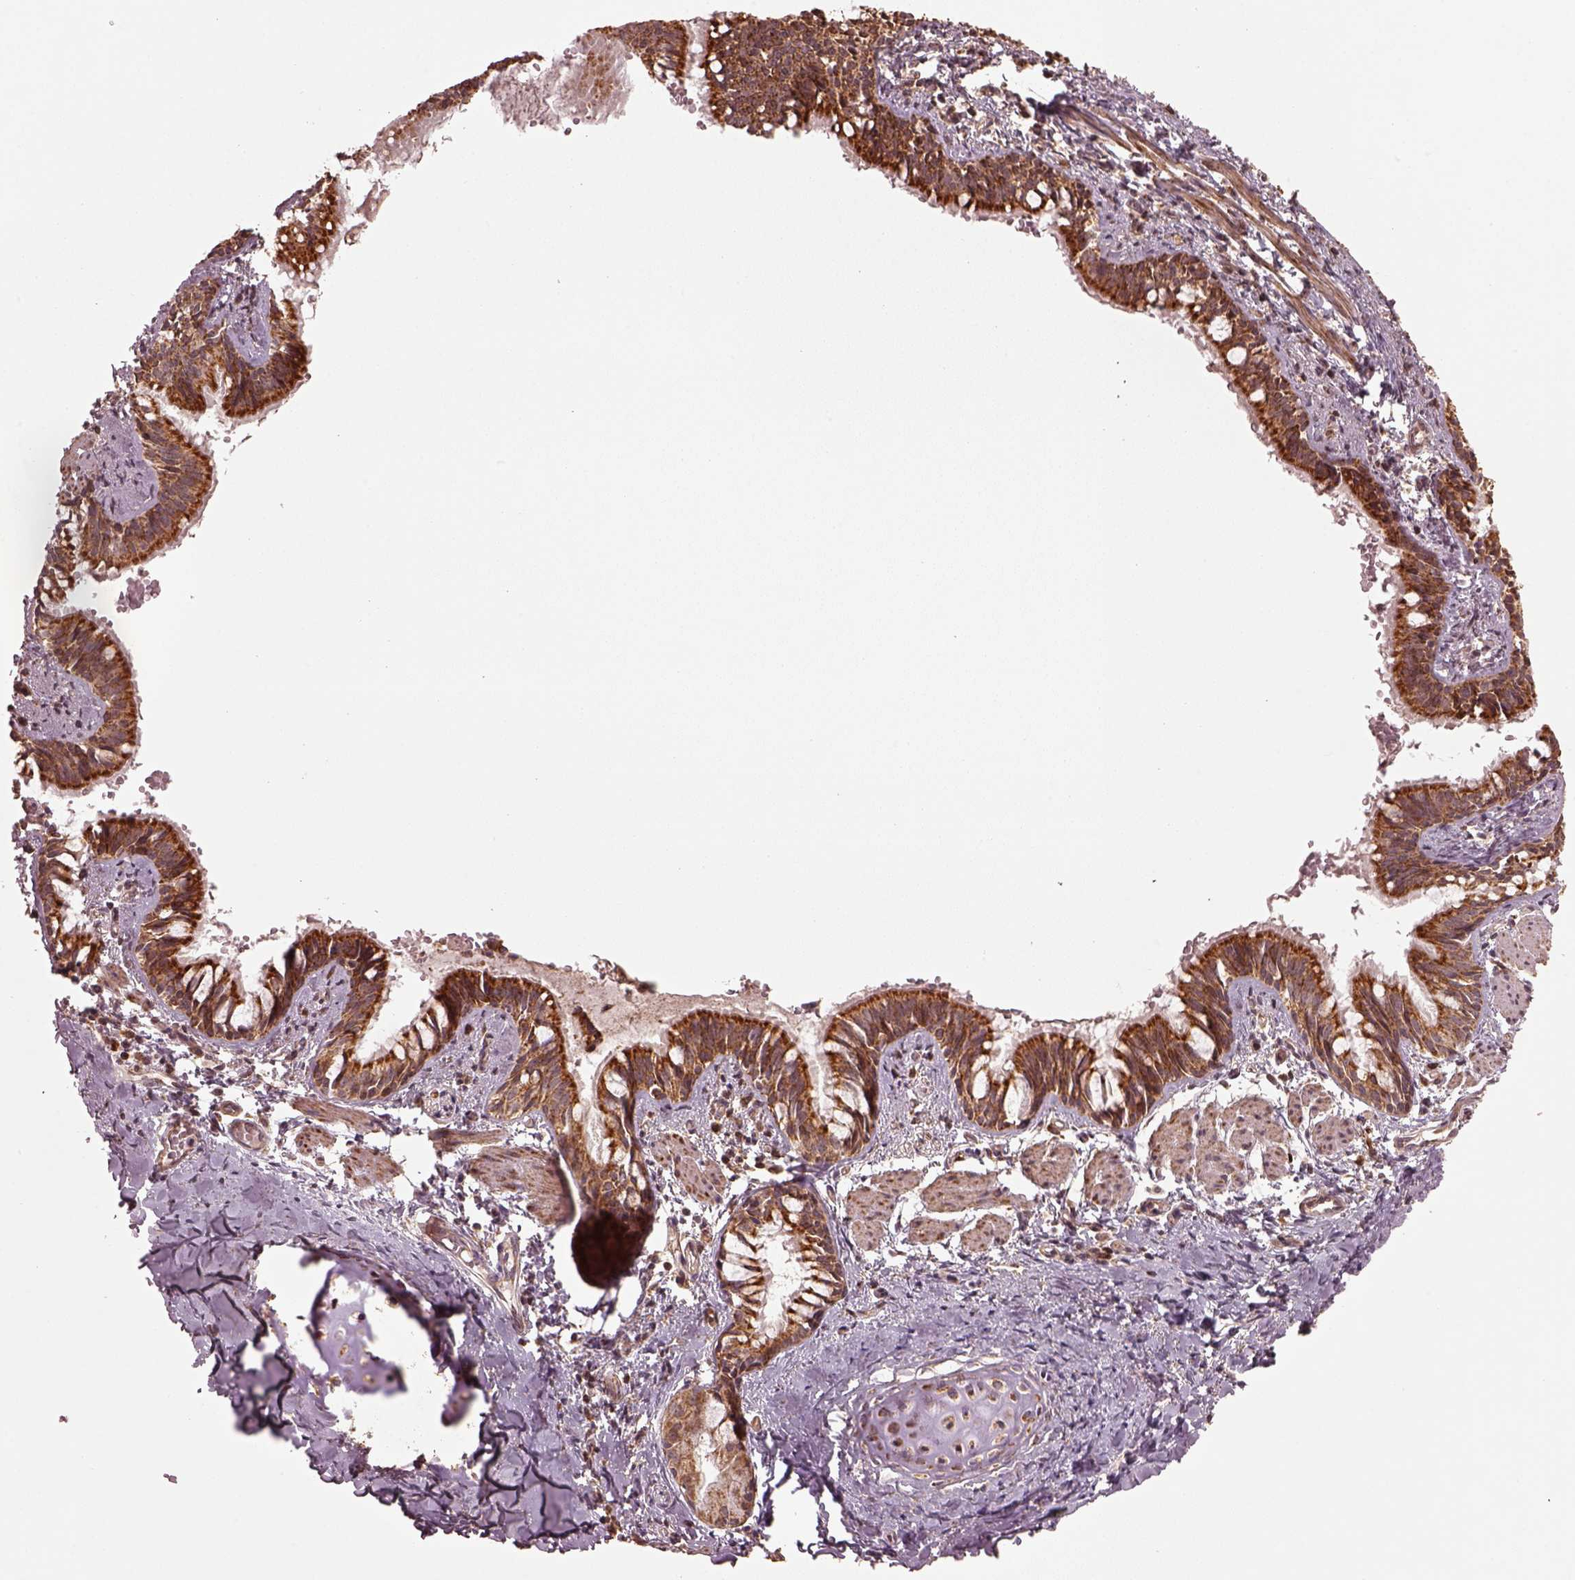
{"staining": {"intensity": "strong", "quantity": ">75%", "location": "cytoplasmic/membranous"}, "tissue": "bronchus", "cell_type": "Respiratory epithelial cells", "image_type": "normal", "snomed": [{"axis": "morphology", "description": "Normal tissue, NOS"}, {"axis": "topography", "description": "Bronchus"}], "caption": "Immunohistochemistry (IHC) (DAB) staining of unremarkable bronchus reveals strong cytoplasmic/membranous protein positivity in about >75% of respiratory epithelial cells.", "gene": "SEL1L3", "patient": {"sex": "male", "age": 1}}